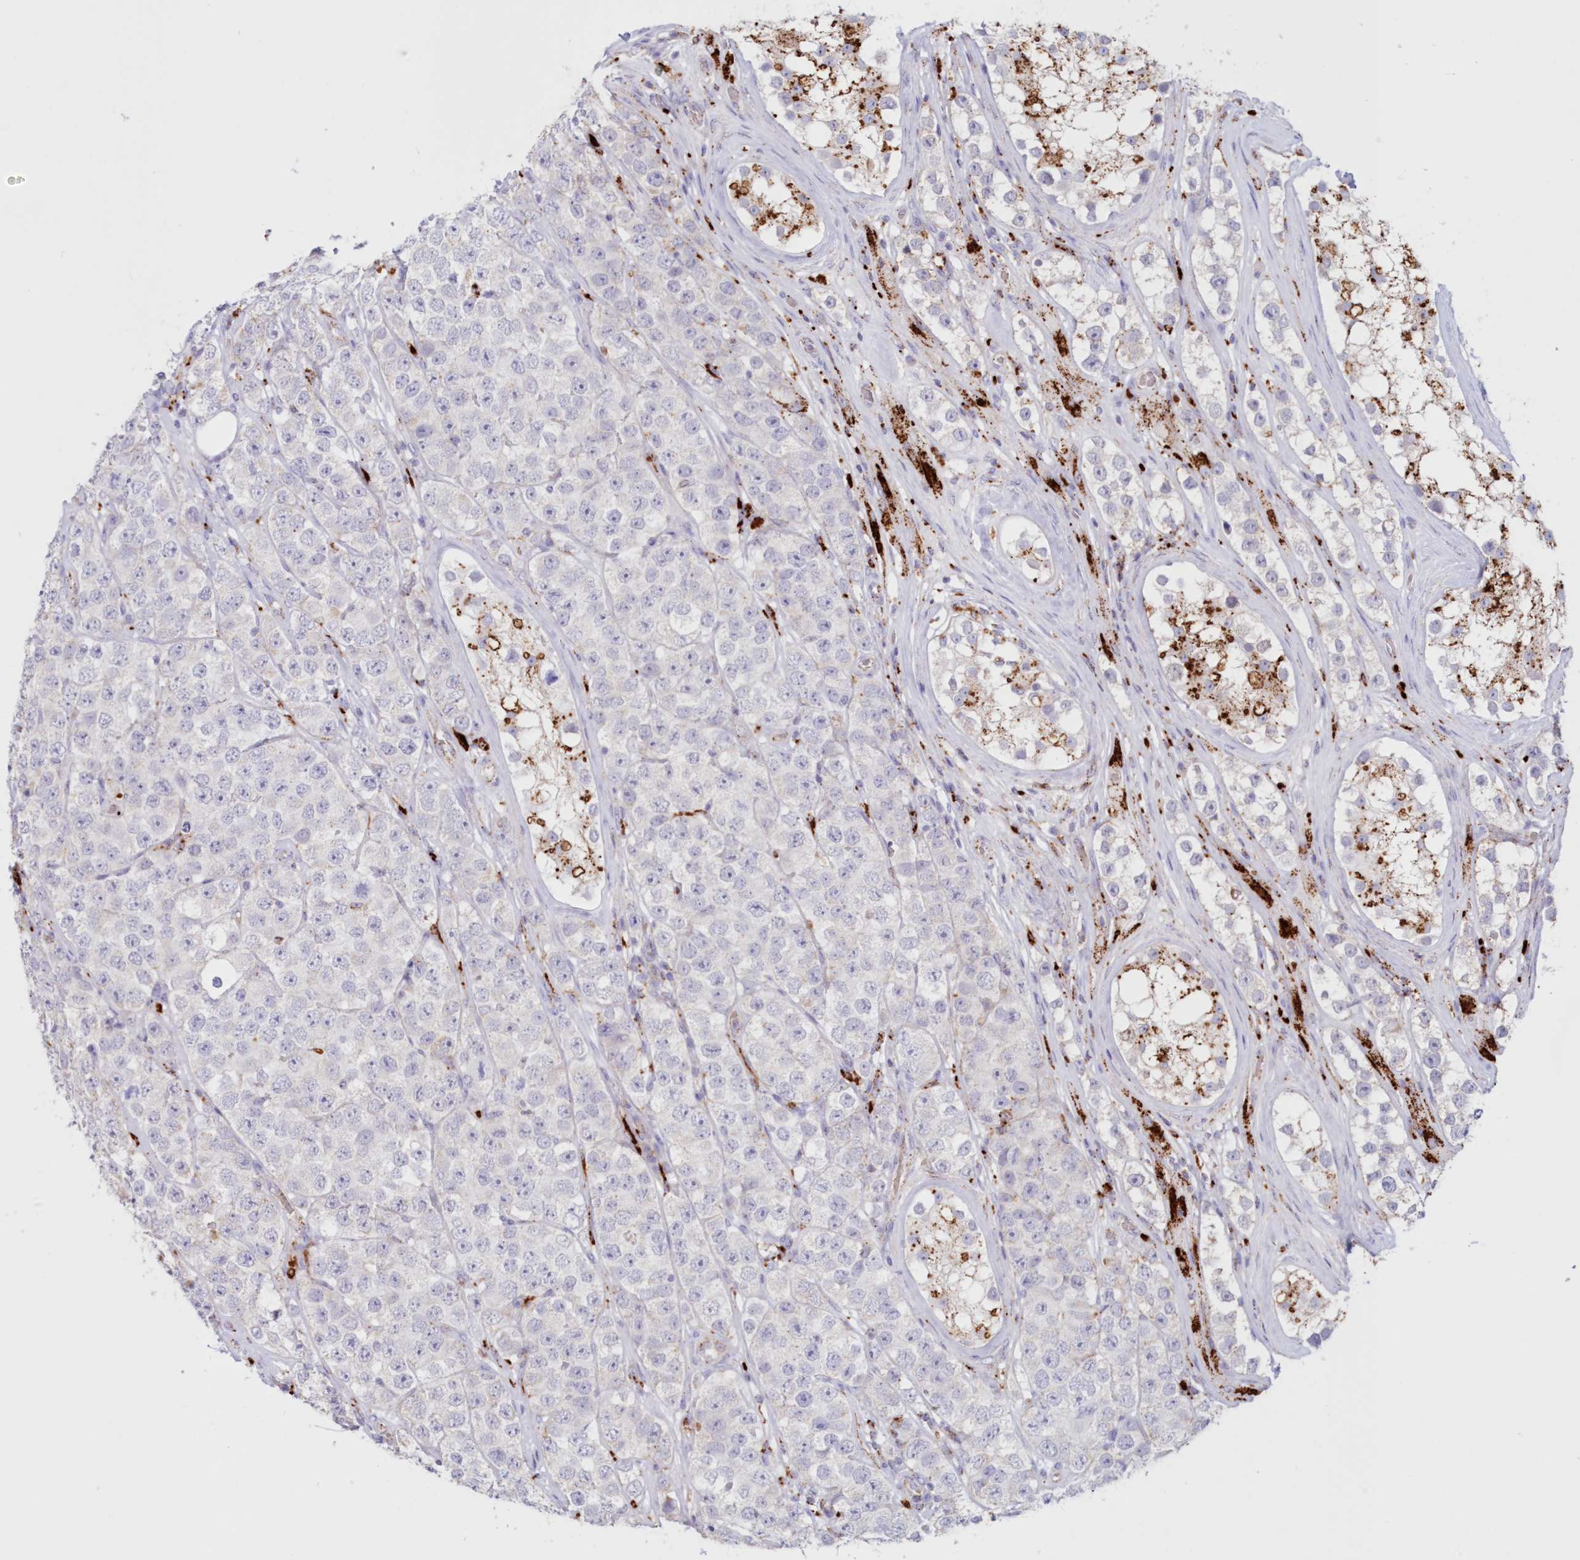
{"staining": {"intensity": "negative", "quantity": "none", "location": "none"}, "tissue": "testis cancer", "cell_type": "Tumor cells", "image_type": "cancer", "snomed": [{"axis": "morphology", "description": "Seminoma, NOS"}, {"axis": "topography", "description": "Testis"}], "caption": "Tumor cells are negative for protein expression in human testis seminoma.", "gene": "TPP1", "patient": {"sex": "male", "age": 28}}